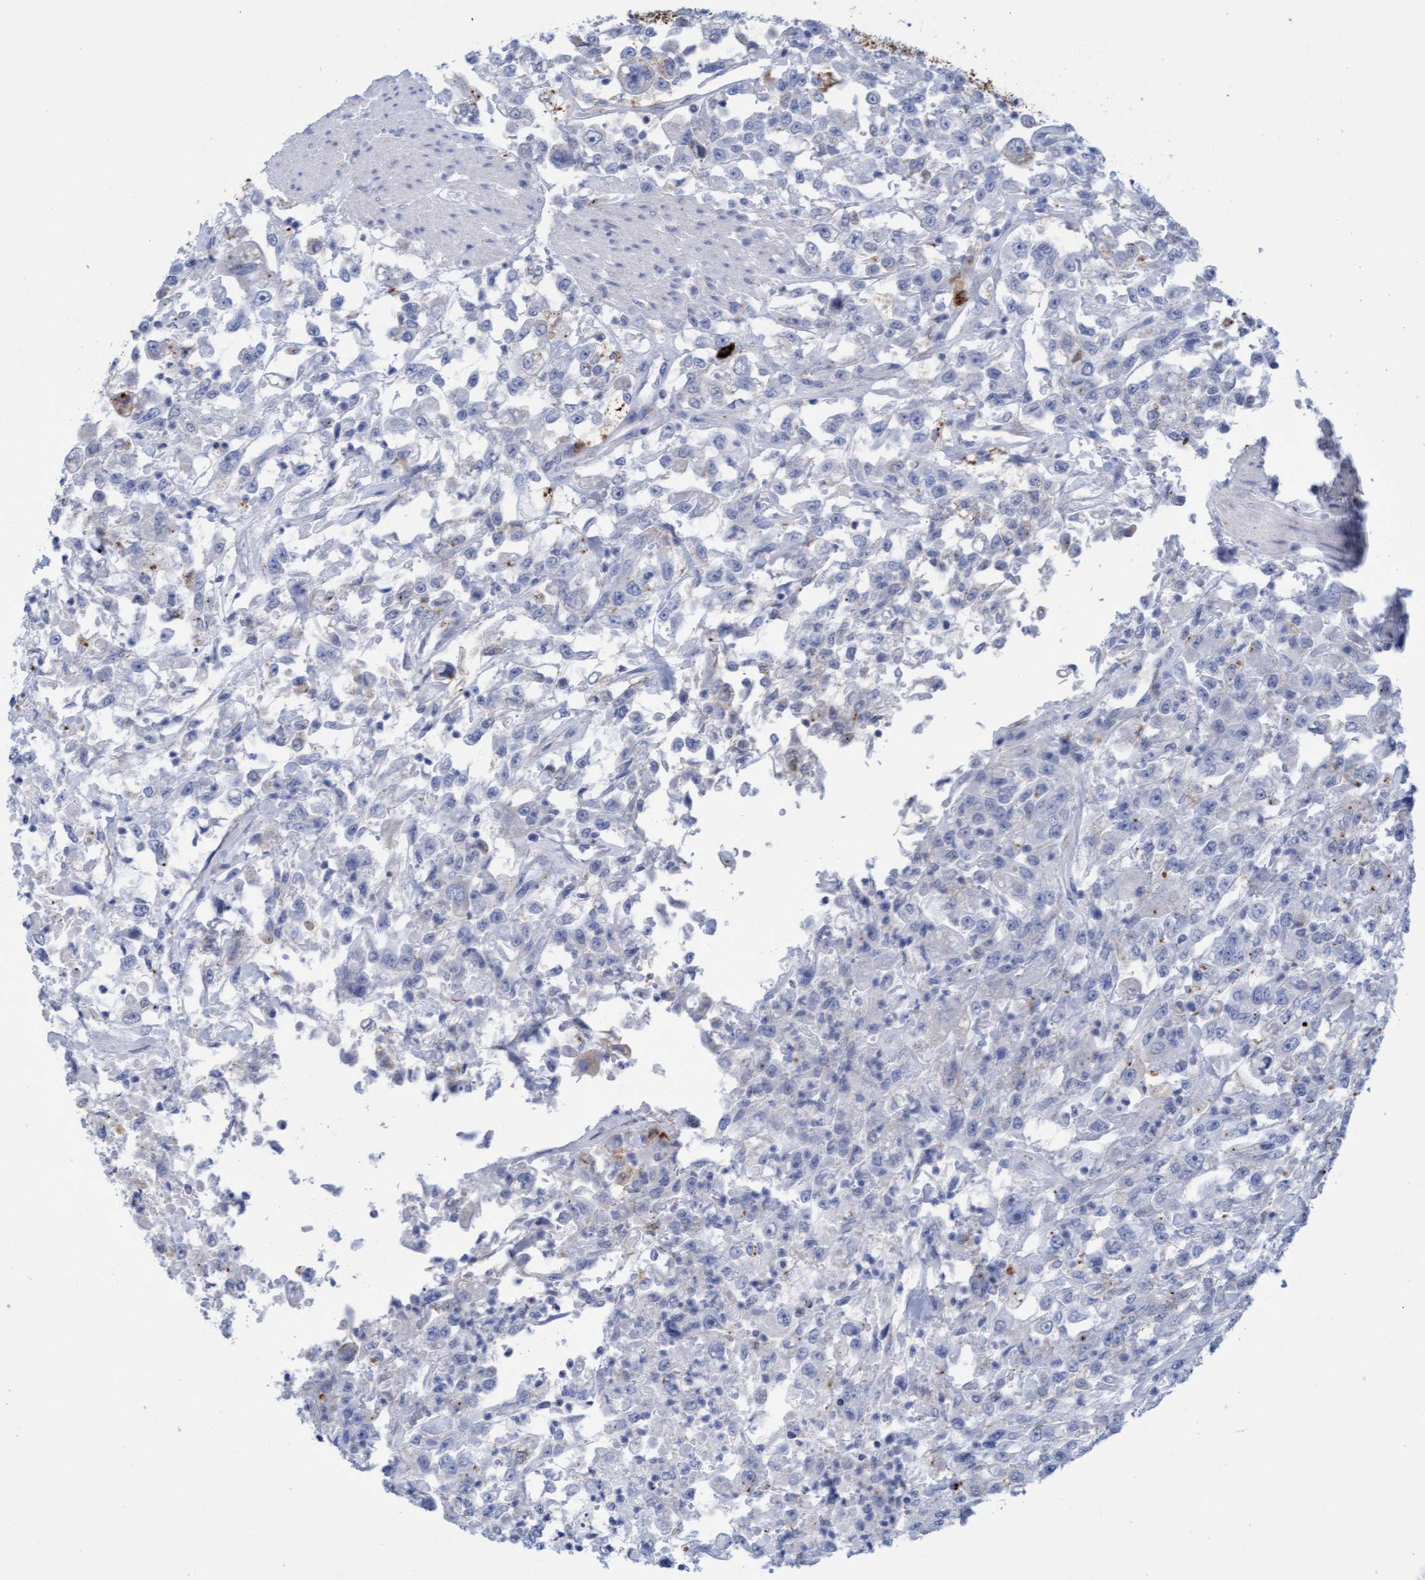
{"staining": {"intensity": "negative", "quantity": "none", "location": "none"}, "tissue": "urothelial cancer", "cell_type": "Tumor cells", "image_type": "cancer", "snomed": [{"axis": "morphology", "description": "Urothelial carcinoma, High grade"}, {"axis": "topography", "description": "Urinary bladder"}], "caption": "This is a image of immunohistochemistry staining of high-grade urothelial carcinoma, which shows no expression in tumor cells.", "gene": "SGSH", "patient": {"sex": "male", "age": 46}}